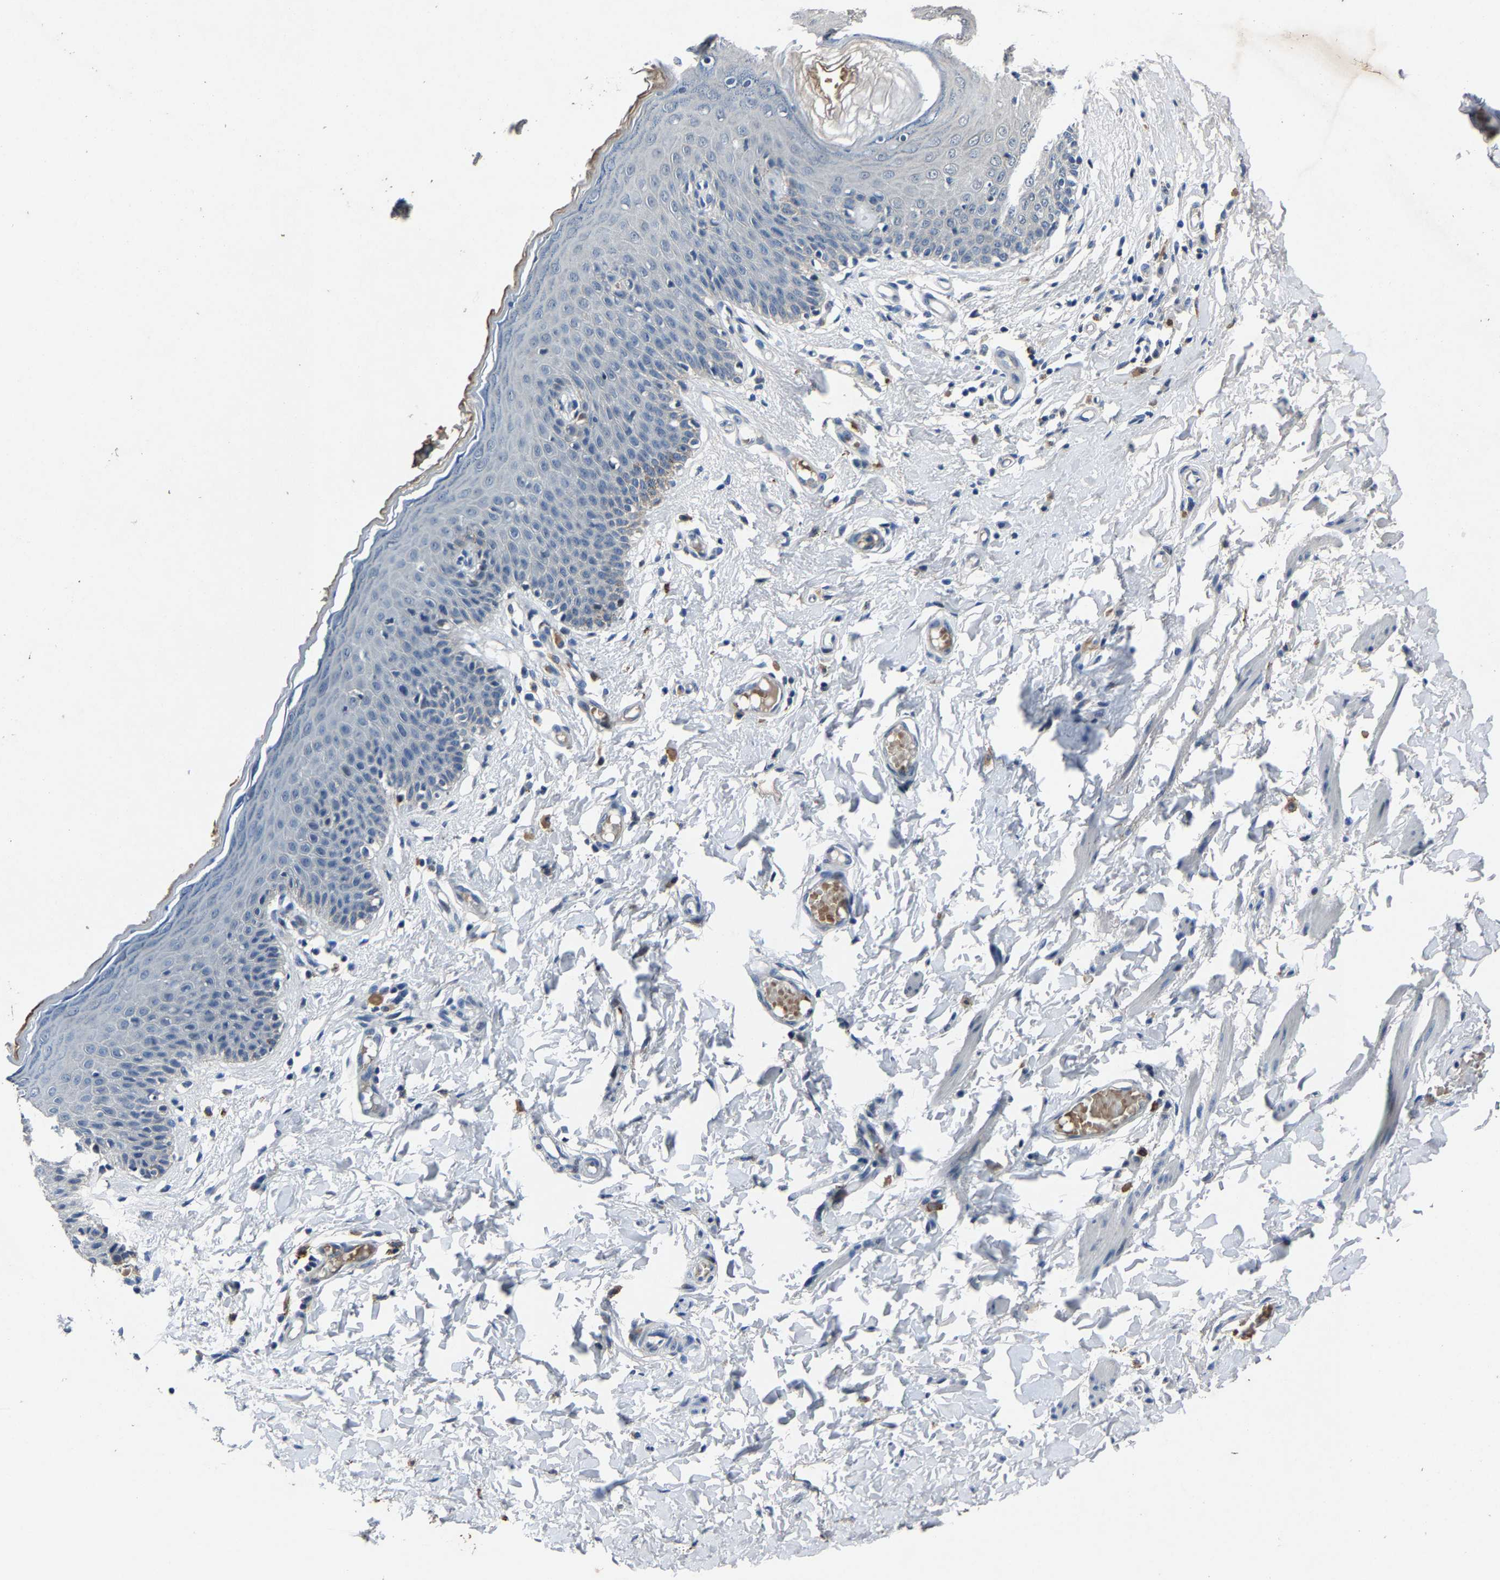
{"staining": {"intensity": "negative", "quantity": "none", "location": "none"}, "tissue": "skin", "cell_type": "Epidermal cells", "image_type": "normal", "snomed": [{"axis": "morphology", "description": "Normal tissue, NOS"}, {"axis": "topography", "description": "Vulva"}], "caption": "A histopathology image of human skin is negative for staining in epidermal cells. The staining is performed using DAB brown chromogen with nuclei counter-stained in using hematoxylin.", "gene": "PCNX2", "patient": {"sex": "female", "age": 66}}